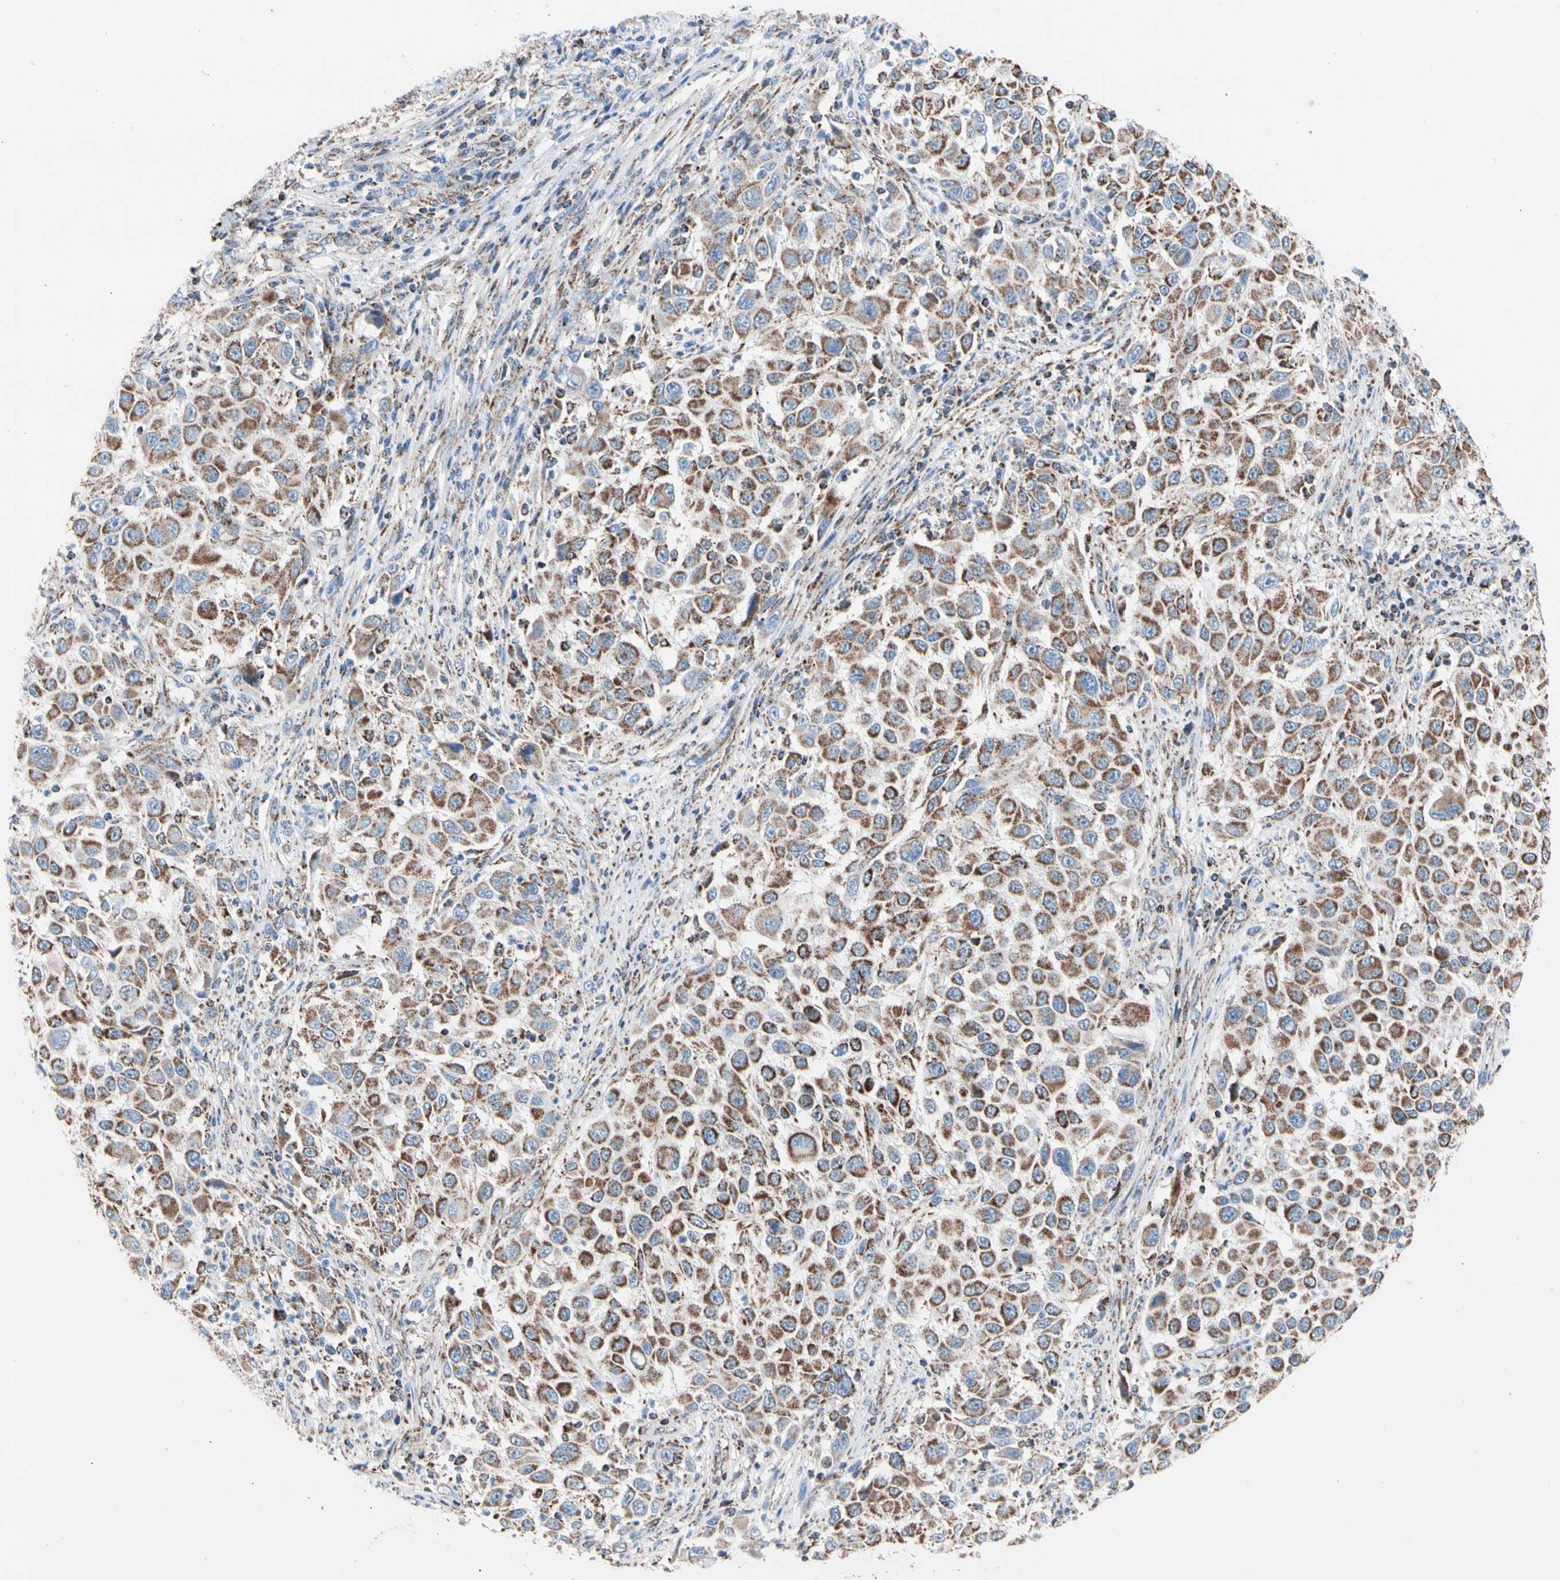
{"staining": {"intensity": "strong", "quantity": ">75%", "location": "cytoplasmic/membranous"}, "tissue": "melanoma", "cell_type": "Tumor cells", "image_type": "cancer", "snomed": [{"axis": "morphology", "description": "Malignant melanoma, Metastatic site"}, {"axis": "topography", "description": "Lymph node"}], "caption": "High-power microscopy captured an immunohistochemistry image of malignant melanoma (metastatic site), revealing strong cytoplasmic/membranous staining in approximately >75% of tumor cells.", "gene": "HK1", "patient": {"sex": "male", "age": 61}}